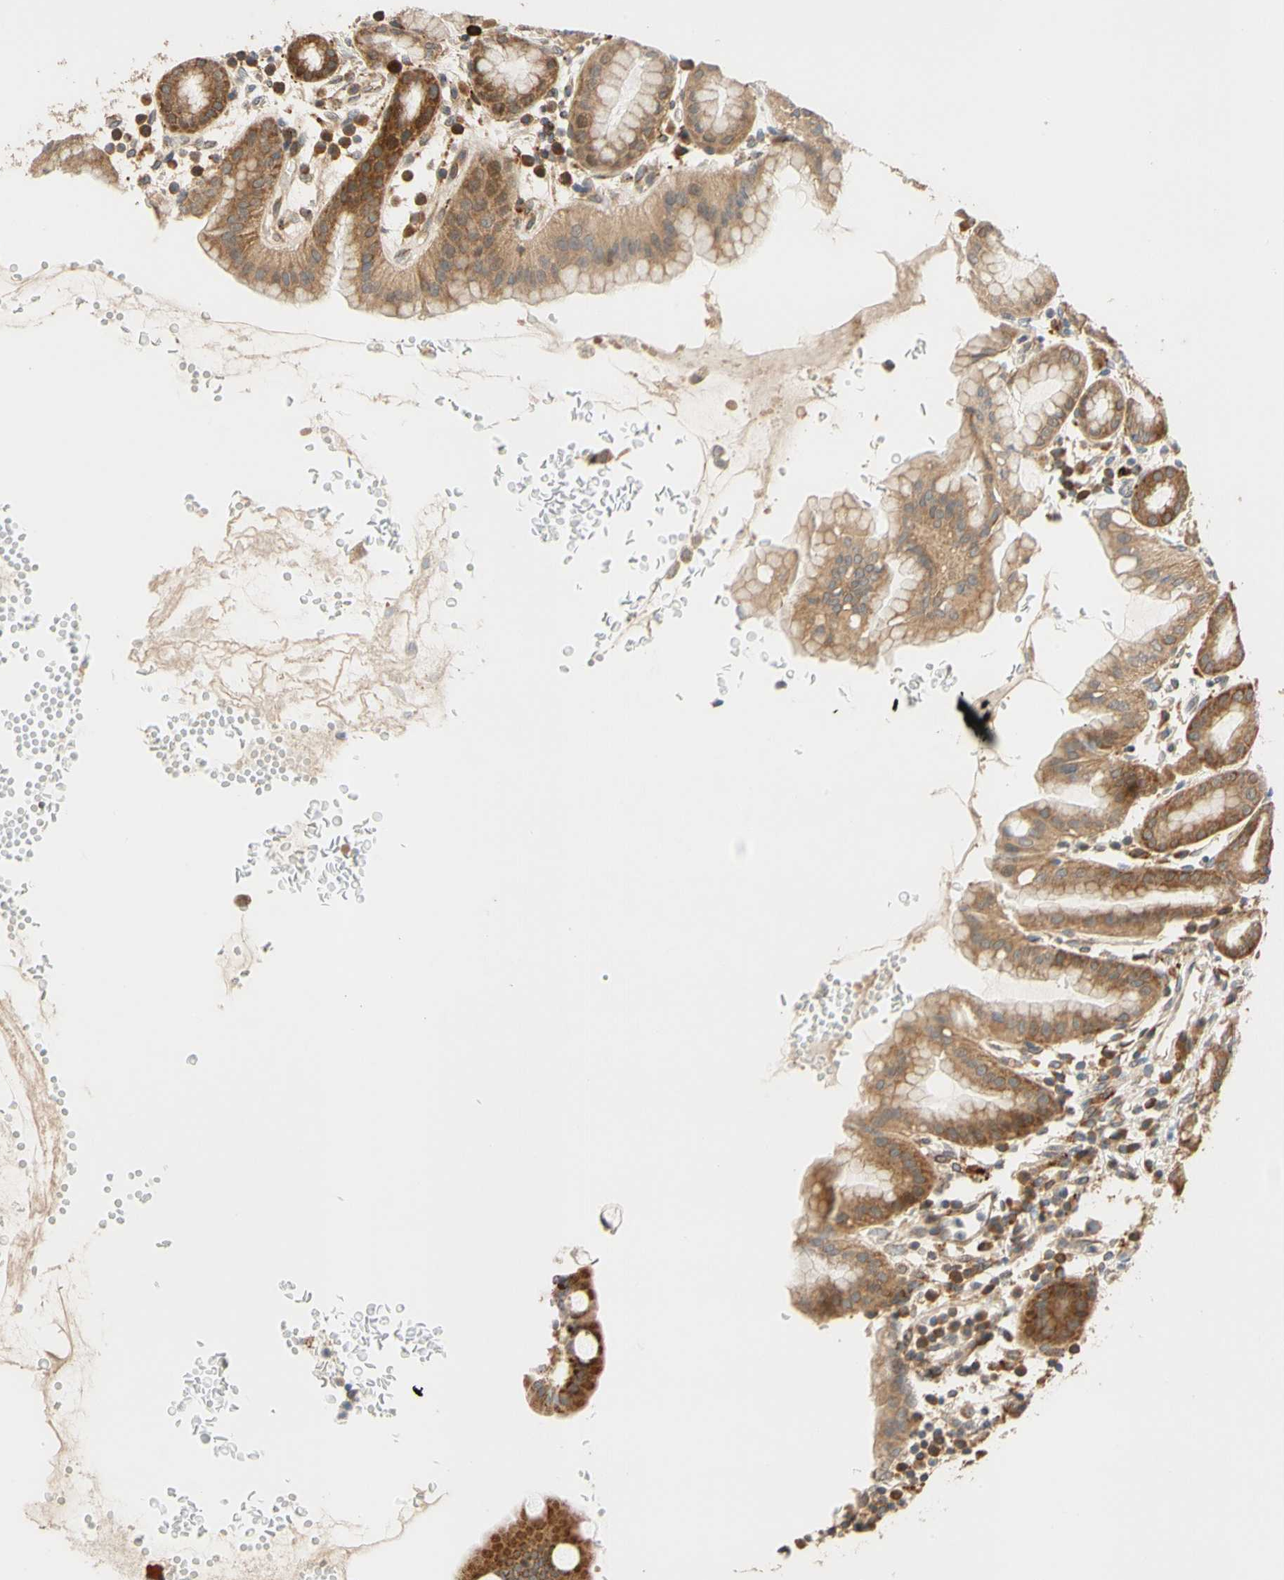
{"staining": {"intensity": "moderate", "quantity": ">75%", "location": "cytoplasmic/membranous"}, "tissue": "stomach", "cell_type": "Glandular cells", "image_type": "normal", "snomed": [{"axis": "morphology", "description": "Normal tissue, NOS"}, {"axis": "topography", "description": "Stomach, upper"}], "caption": "Protein staining by IHC reveals moderate cytoplasmic/membranous expression in approximately >75% of glandular cells in normal stomach.", "gene": "ANKHD1", "patient": {"sex": "male", "age": 68}}